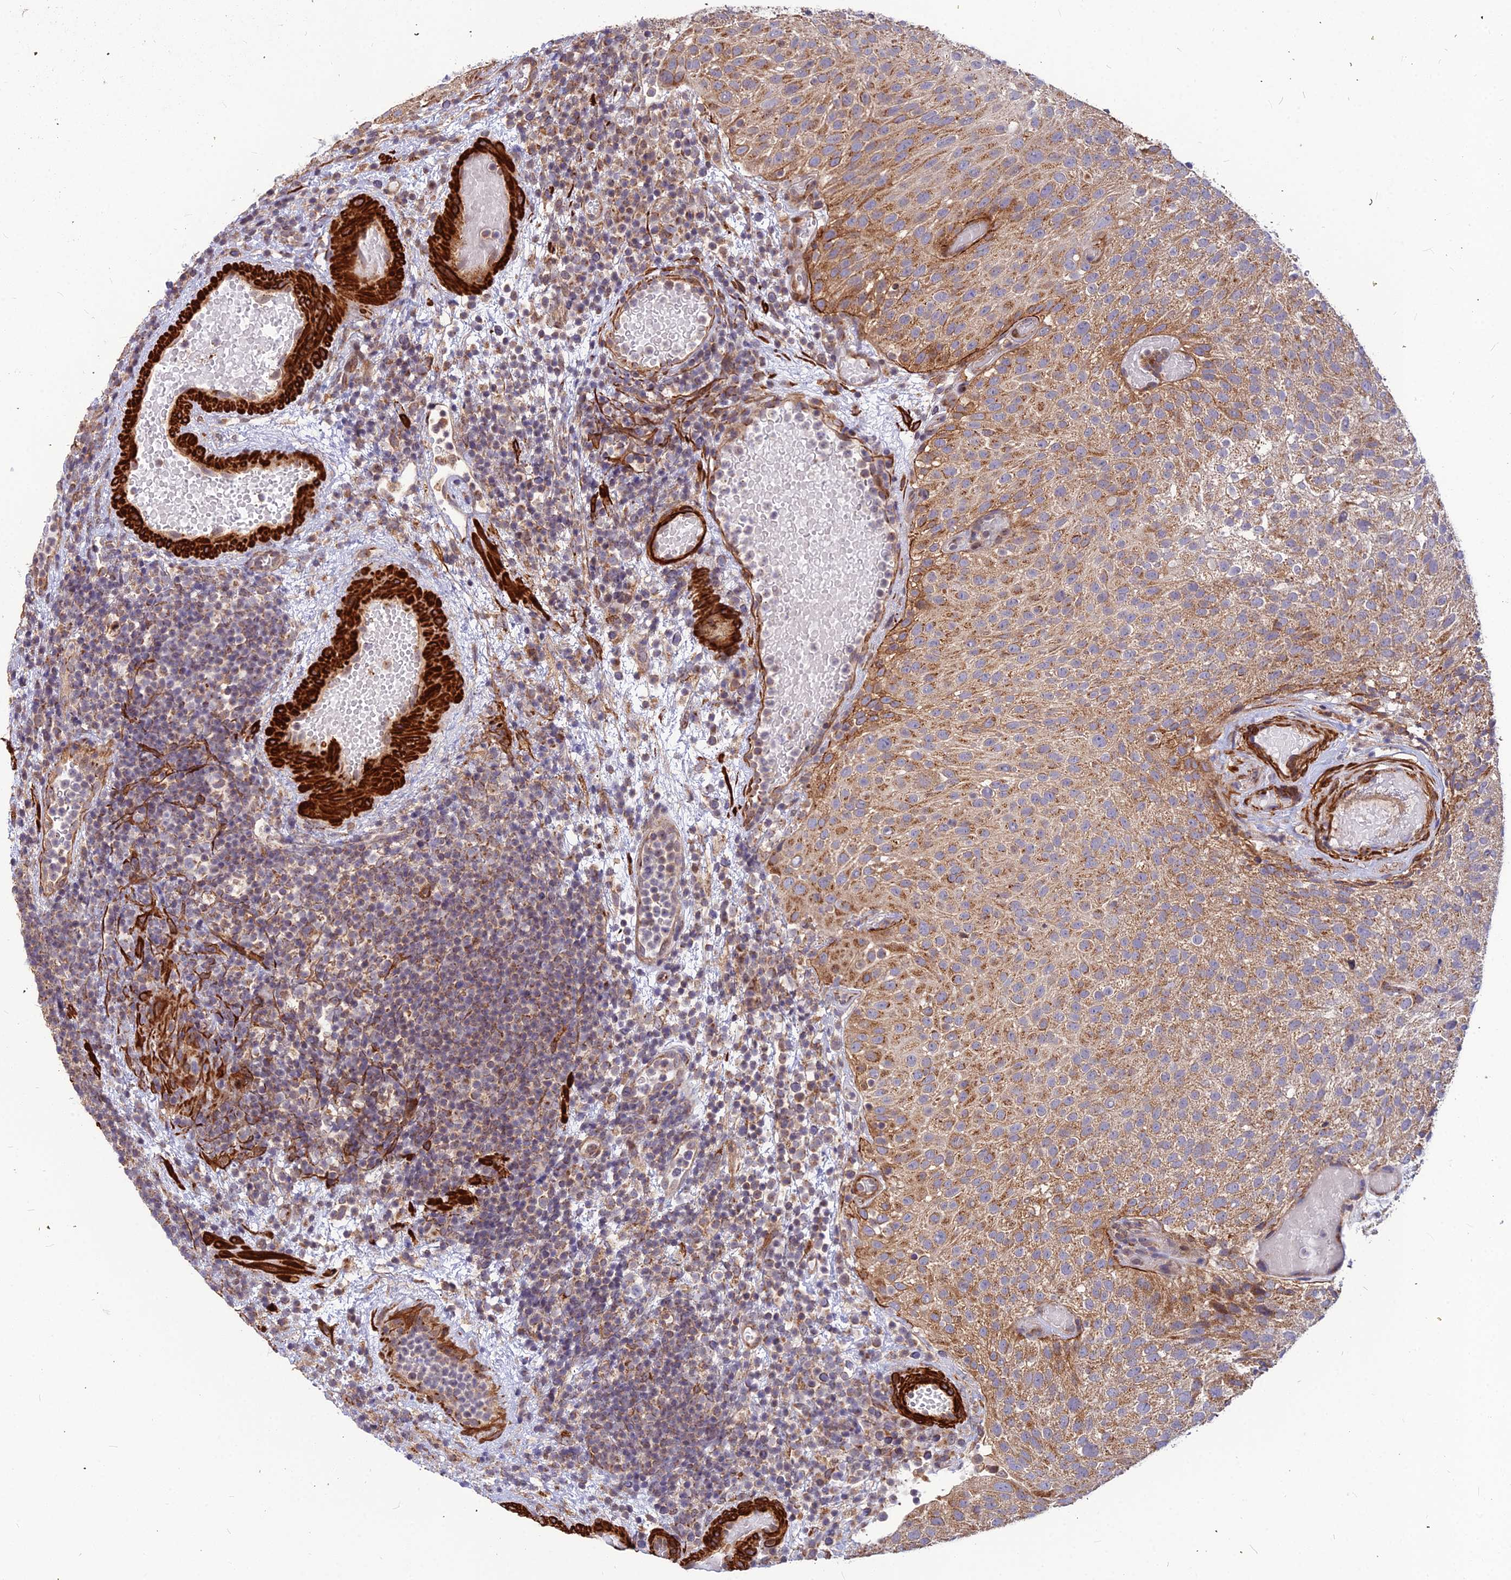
{"staining": {"intensity": "moderate", "quantity": ">75%", "location": "cytoplasmic/membranous"}, "tissue": "urothelial cancer", "cell_type": "Tumor cells", "image_type": "cancer", "snomed": [{"axis": "morphology", "description": "Urothelial carcinoma, Low grade"}, {"axis": "topography", "description": "Urinary bladder"}], "caption": "Immunohistochemical staining of urothelial cancer shows moderate cytoplasmic/membranous protein positivity in about >75% of tumor cells.", "gene": "LEKR1", "patient": {"sex": "male", "age": 78}}